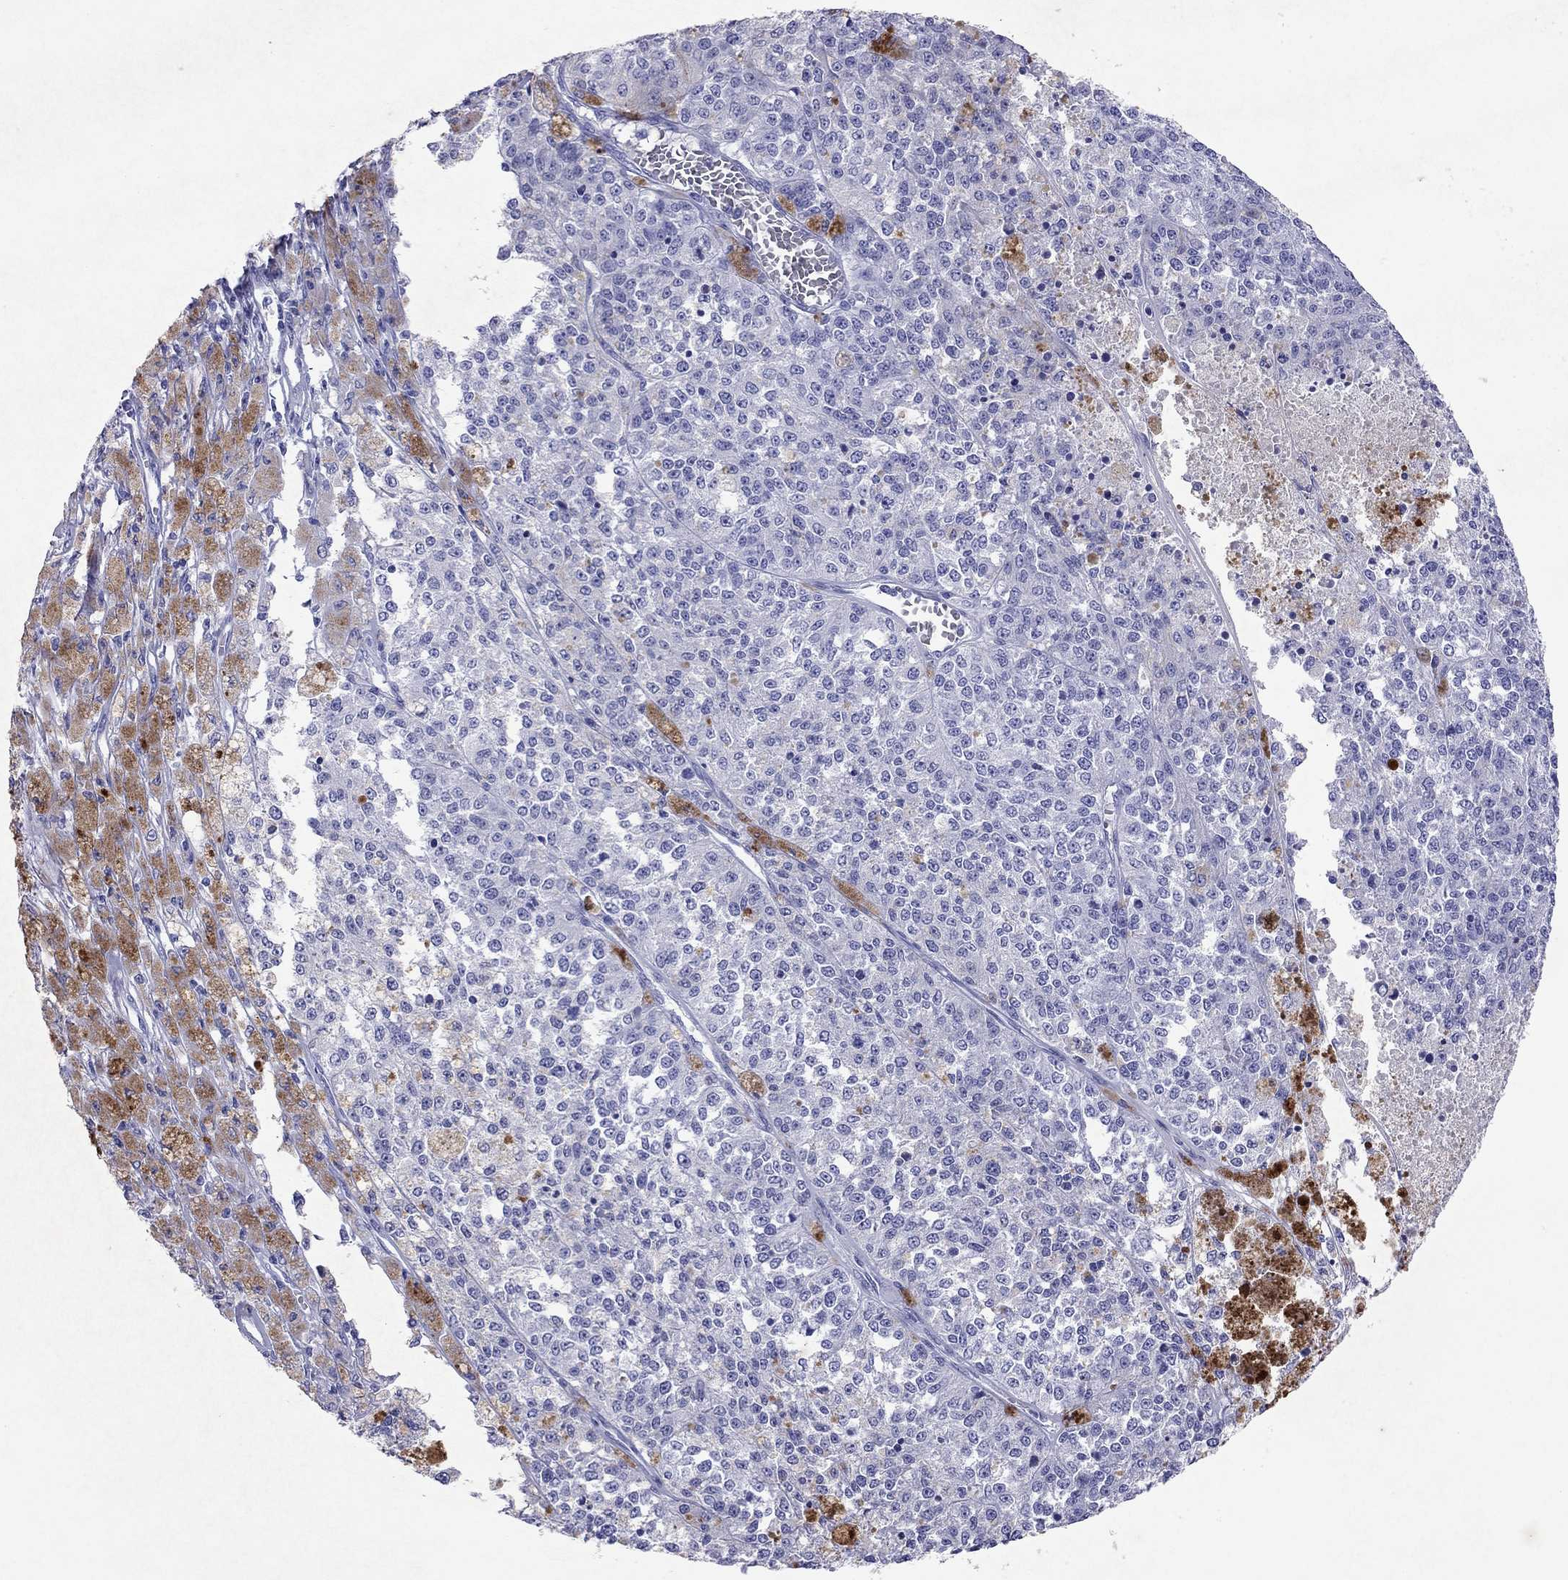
{"staining": {"intensity": "negative", "quantity": "none", "location": "none"}, "tissue": "melanoma", "cell_type": "Tumor cells", "image_type": "cancer", "snomed": [{"axis": "morphology", "description": "Malignant melanoma, Metastatic site"}, {"axis": "topography", "description": "Lymph node"}], "caption": "This image is of melanoma stained with immunohistochemistry to label a protein in brown with the nuclei are counter-stained blue. There is no positivity in tumor cells.", "gene": "ARMC12", "patient": {"sex": "female", "age": 64}}